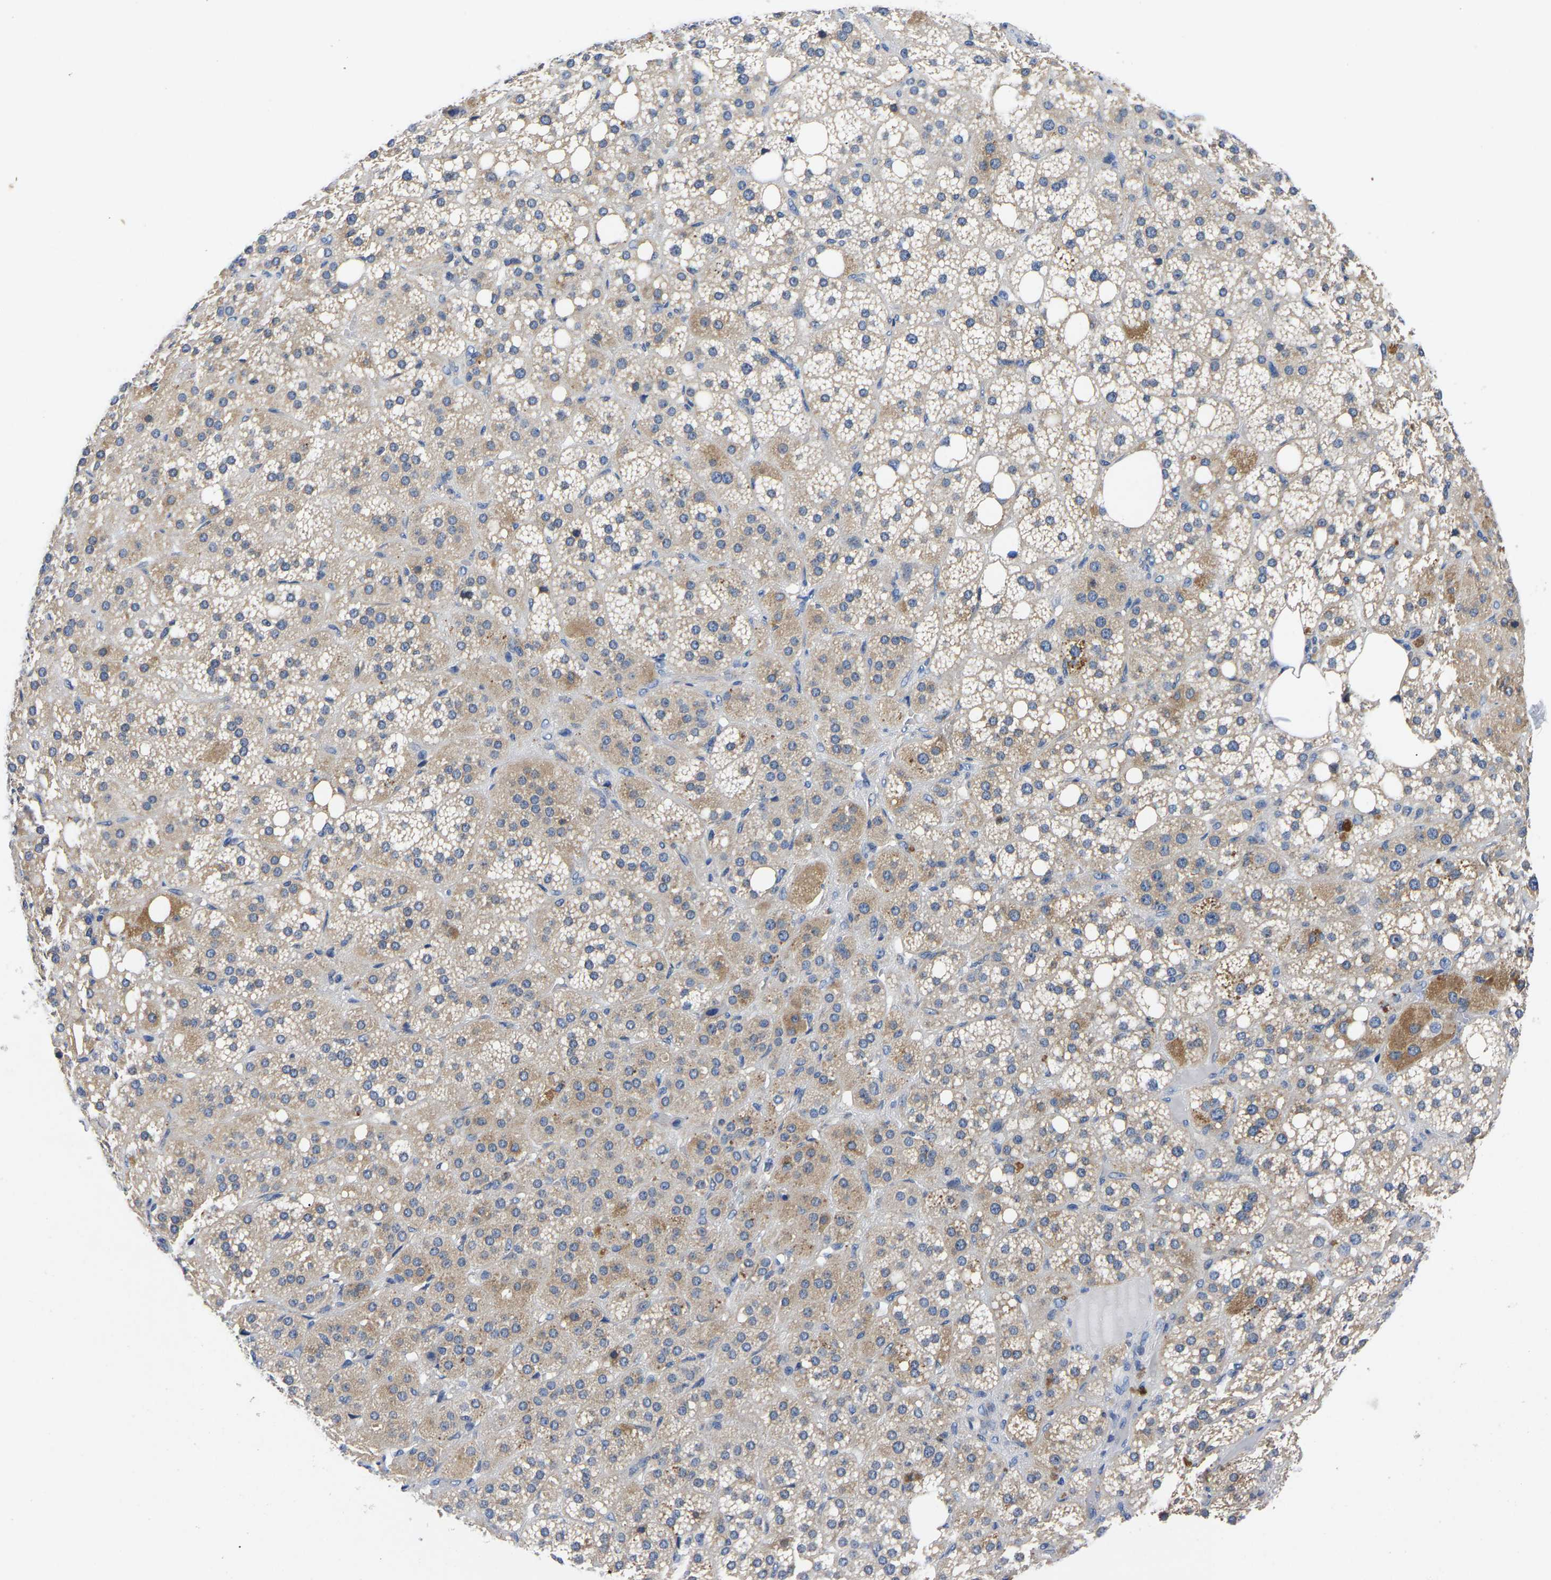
{"staining": {"intensity": "weak", "quantity": ">75%", "location": "cytoplasmic/membranous"}, "tissue": "adrenal gland", "cell_type": "Glandular cells", "image_type": "normal", "snomed": [{"axis": "morphology", "description": "Normal tissue, NOS"}, {"axis": "topography", "description": "Adrenal gland"}], "caption": "Immunohistochemistry (IHC) histopathology image of unremarkable human adrenal gland stained for a protein (brown), which reveals low levels of weak cytoplasmic/membranous expression in about >75% of glandular cells.", "gene": "TOR1B", "patient": {"sex": "female", "age": 59}}